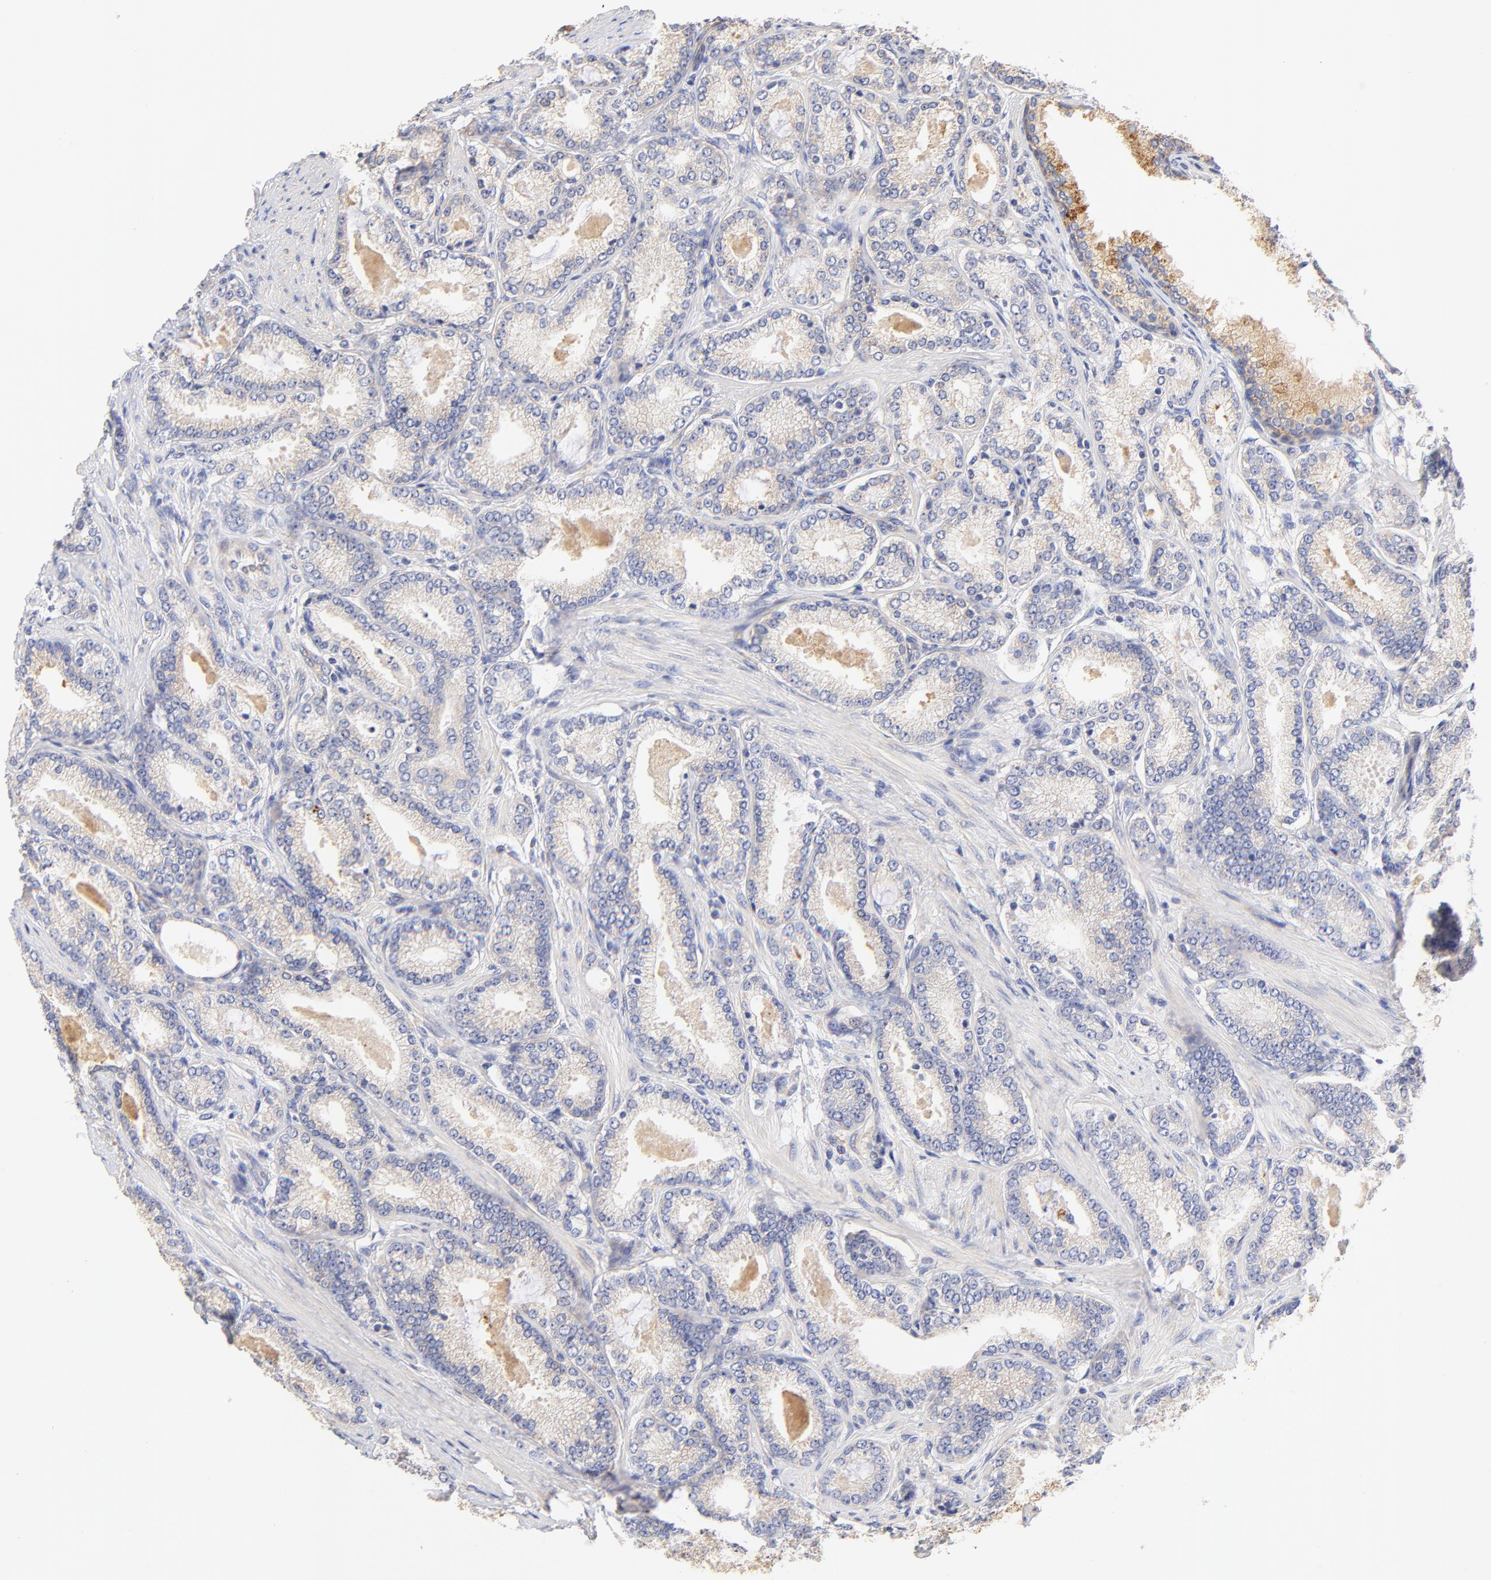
{"staining": {"intensity": "moderate", "quantity": "25%-75%", "location": "cytoplasmic/membranous"}, "tissue": "prostate cancer", "cell_type": "Tumor cells", "image_type": "cancer", "snomed": [{"axis": "morphology", "description": "Adenocarcinoma, Low grade"}, {"axis": "topography", "description": "Prostate"}], "caption": "Tumor cells display medium levels of moderate cytoplasmic/membranous expression in approximately 25%-75% of cells in prostate cancer (adenocarcinoma (low-grade)). The protein of interest is stained brown, and the nuclei are stained in blue (DAB IHC with brightfield microscopy, high magnification).", "gene": "HS3ST1", "patient": {"sex": "male", "age": 71}}